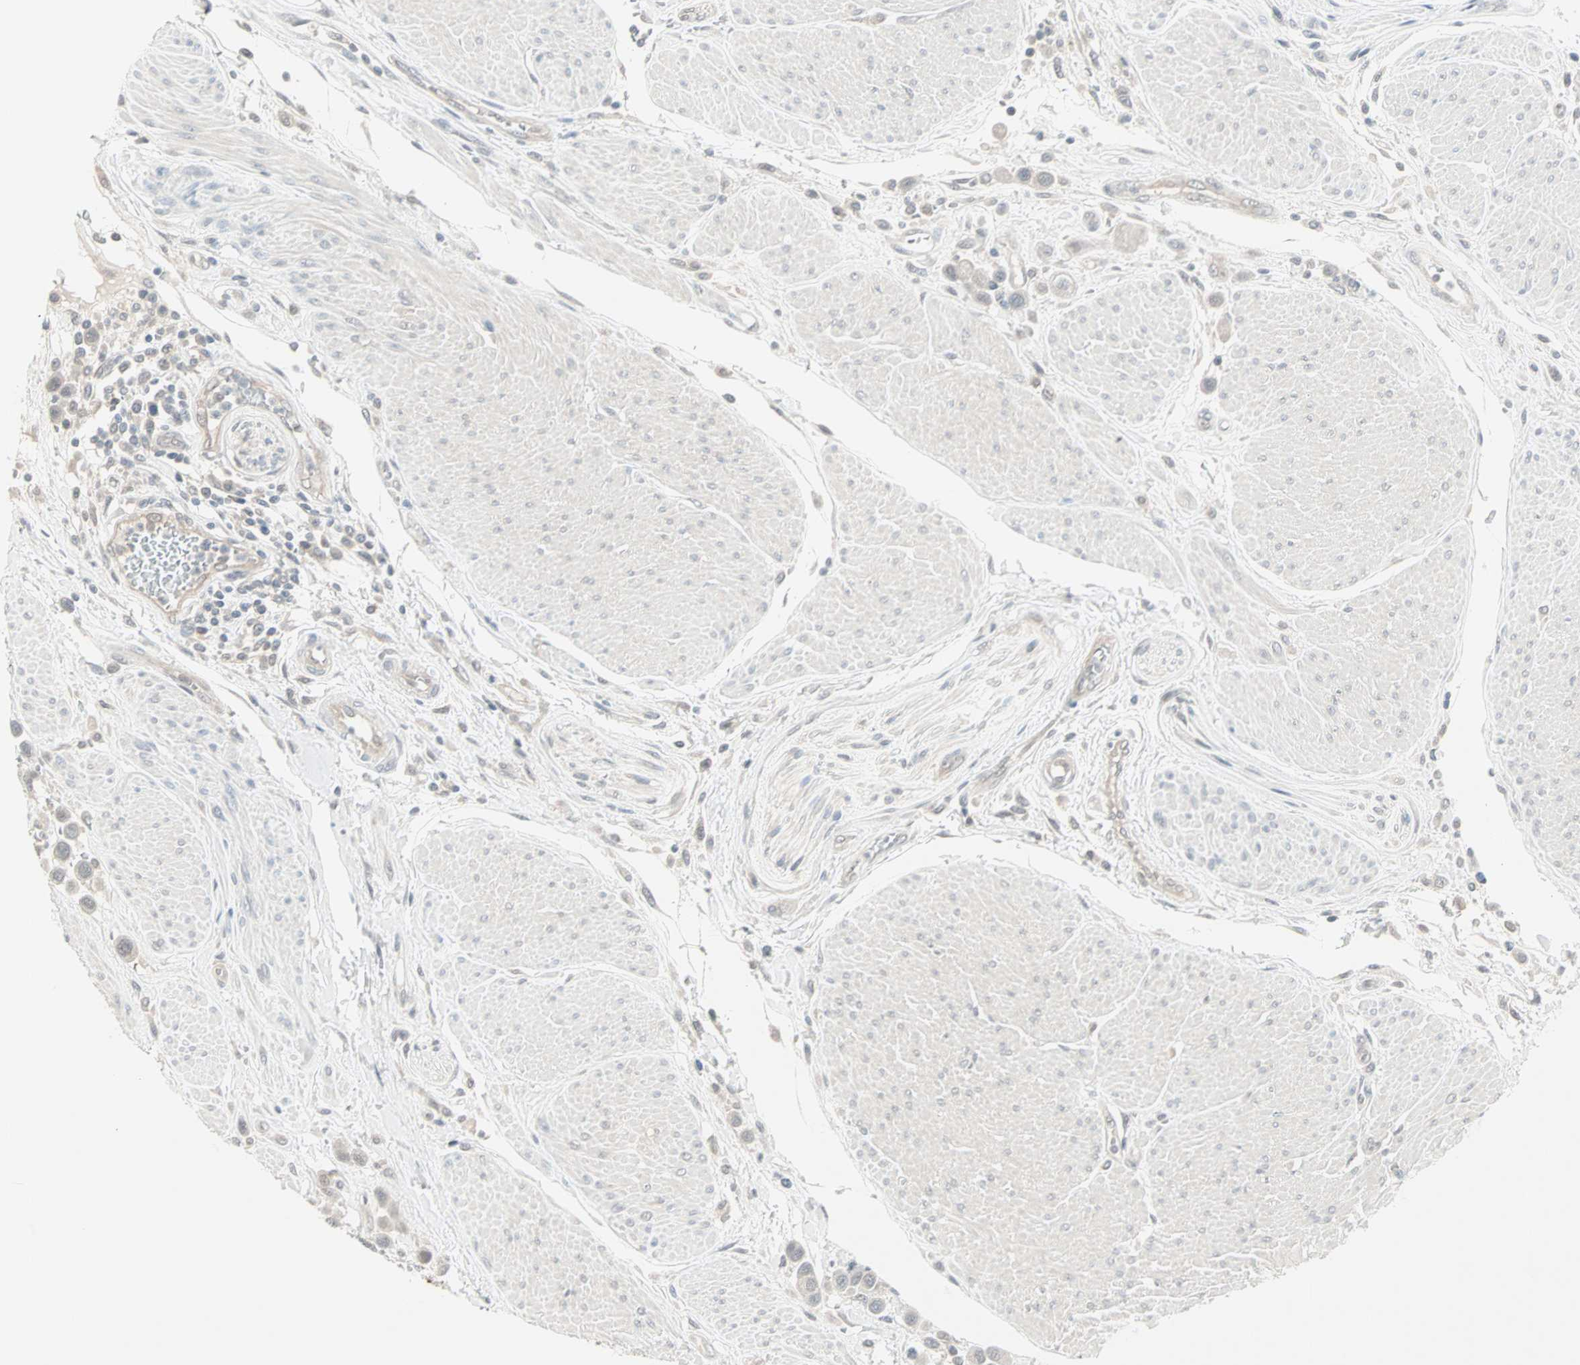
{"staining": {"intensity": "negative", "quantity": "none", "location": "none"}, "tissue": "urothelial cancer", "cell_type": "Tumor cells", "image_type": "cancer", "snomed": [{"axis": "morphology", "description": "Urothelial carcinoma, High grade"}, {"axis": "topography", "description": "Urinary bladder"}], "caption": "Immunohistochemistry of human urothelial carcinoma (high-grade) displays no expression in tumor cells.", "gene": "PTPA", "patient": {"sex": "male", "age": 50}}